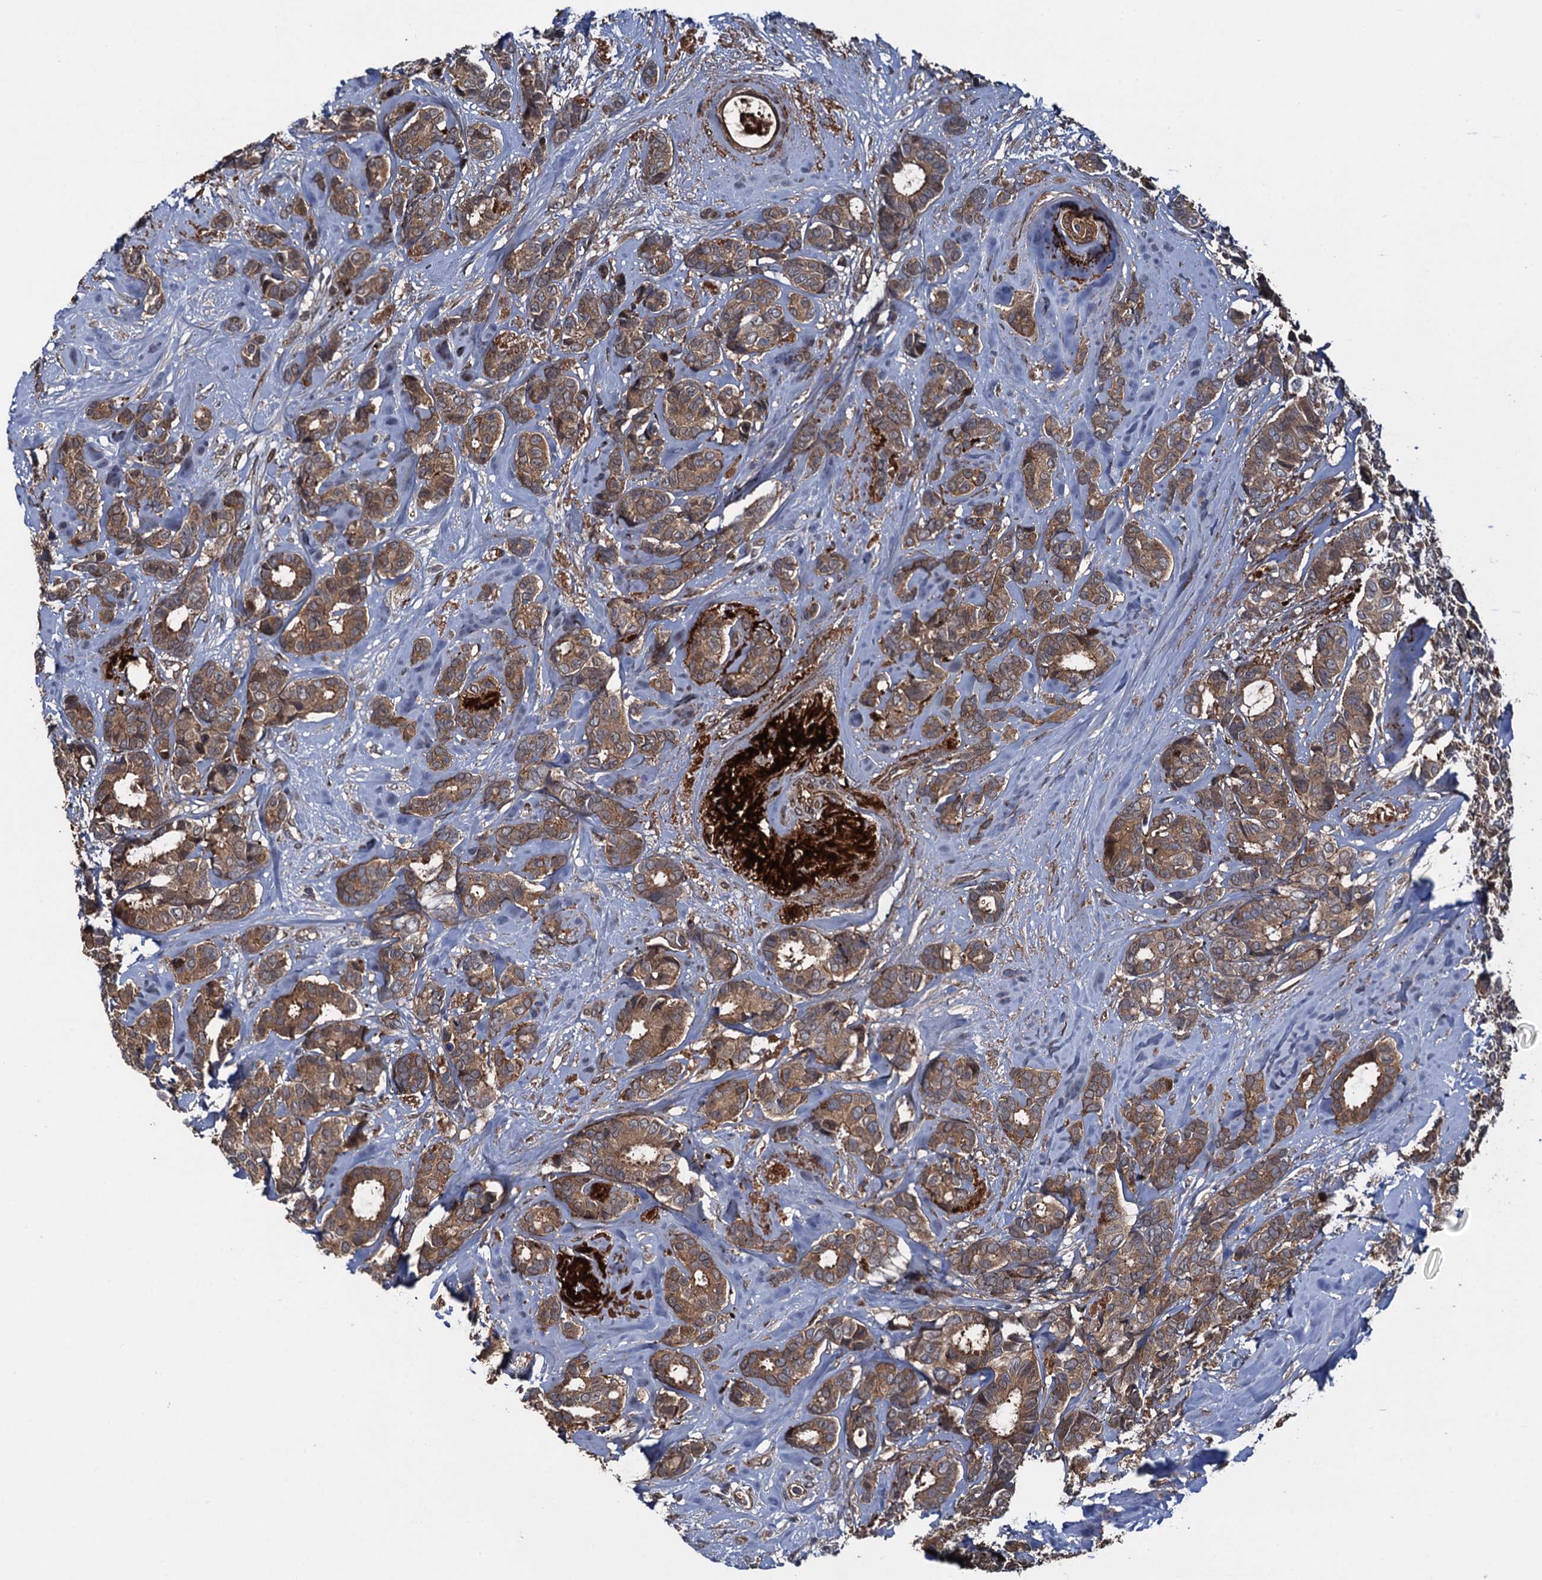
{"staining": {"intensity": "moderate", "quantity": ">75%", "location": "cytoplasmic/membranous"}, "tissue": "breast cancer", "cell_type": "Tumor cells", "image_type": "cancer", "snomed": [{"axis": "morphology", "description": "Duct carcinoma"}, {"axis": "topography", "description": "Breast"}], "caption": "This is a histology image of immunohistochemistry (IHC) staining of breast invasive ductal carcinoma, which shows moderate expression in the cytoplasmic/membranous of tumor cells.", "gene": "RHOBTB1", "patient": {"sex": "female", "age": 87}}